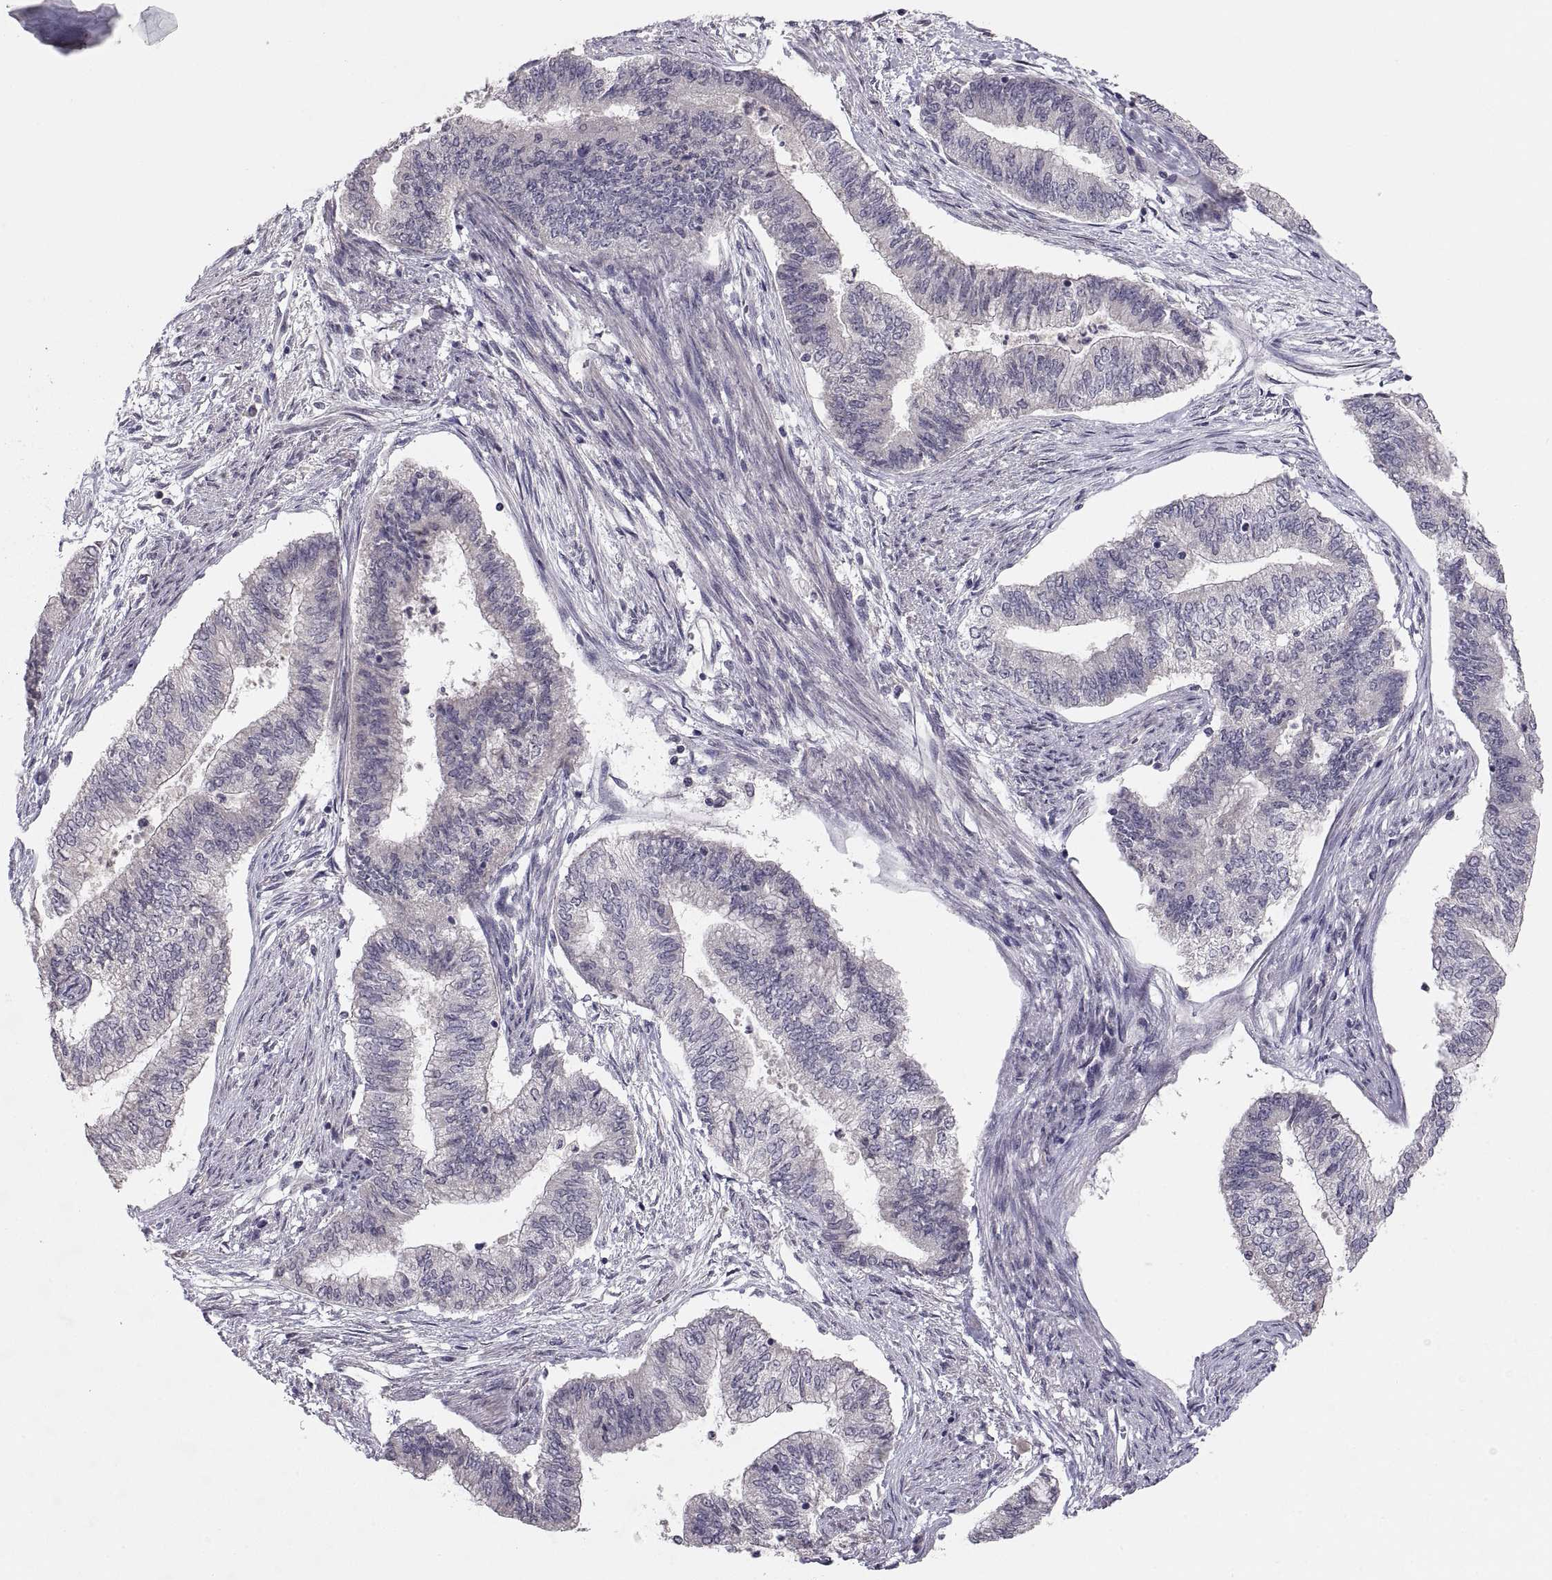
{"staining": {"intensity": "negative", "quantity": "none", "location": "none"}, "tissue": "endometrial cancer", "cell_type": "Tumor cells", "image_type": "cancer", "snomed": [{"axis": "morphology", "description": "Adenocarcinoma, NOS"}, {"axis": "topography", "description": "Endometrium"}], "caption": "Immunohistochemistry of endometrial adenocarcinoma reveals no expression in tumor cells. Brightfield microscopy of immunohistochemistry stained with DAB (brown) and hematoxylin (blue), captured at high magnification.", "gene": "PAX2", "patient": {"sex": "female", "age": 65}}